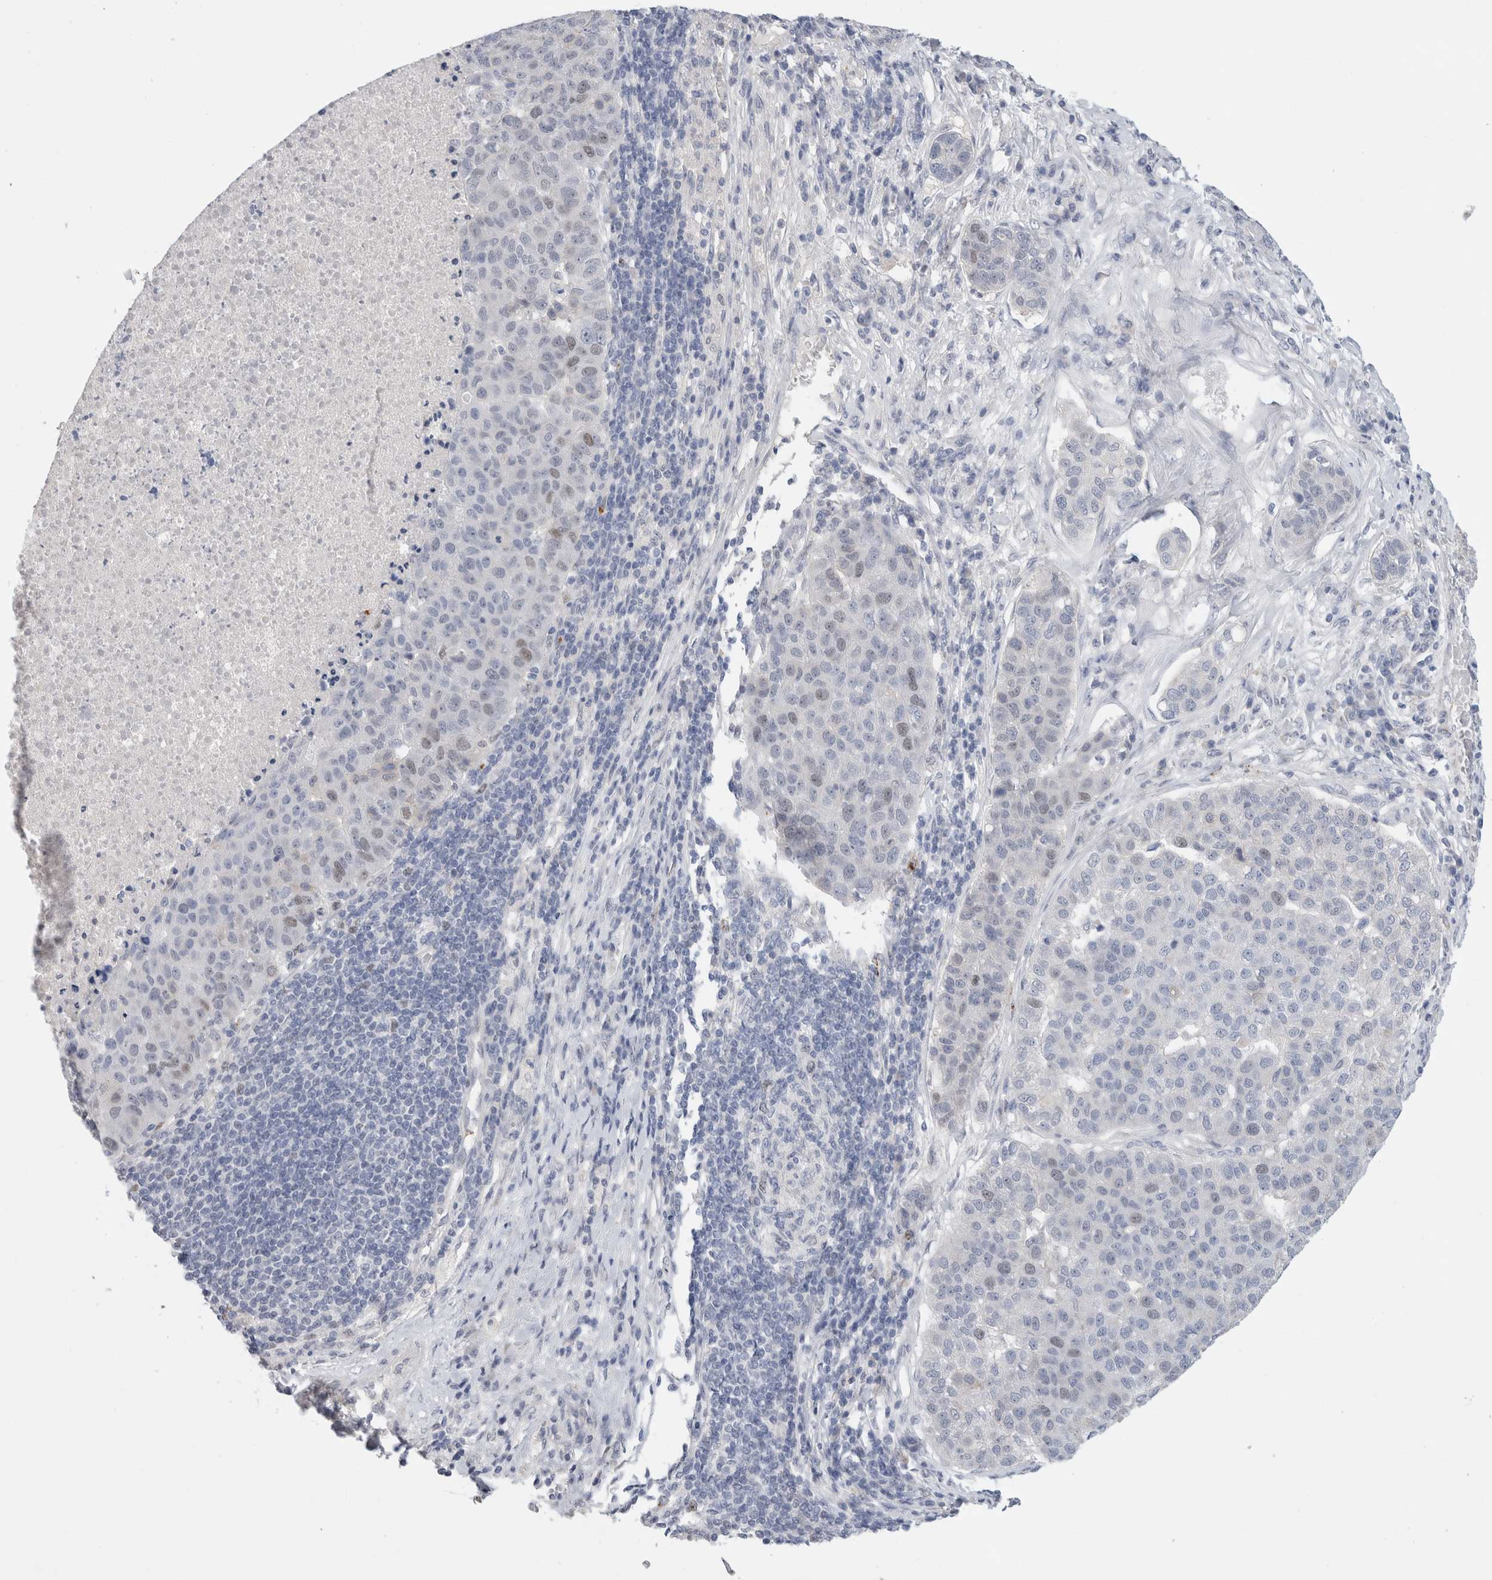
{"staining": {"intensity": "negative", "quantity": "none", "location": "none"}, "tissue": "pancreatic cancer", "cell_type": "Tumor cells", "image_type": "cancer", "snomed": [{"axis": "morphology", "description": "Adenocarcinoma, NOS"}, {"axis": "topography", "description": "Pancreas"}], "caption": "Tumor cells show no significant staining in adenocarcinoma (pancreatic). (DAB immunohistochemistry with hematoxylin counter stain).", "gene": "KNL1", "patient": {"sex": "female", "age": 61}}